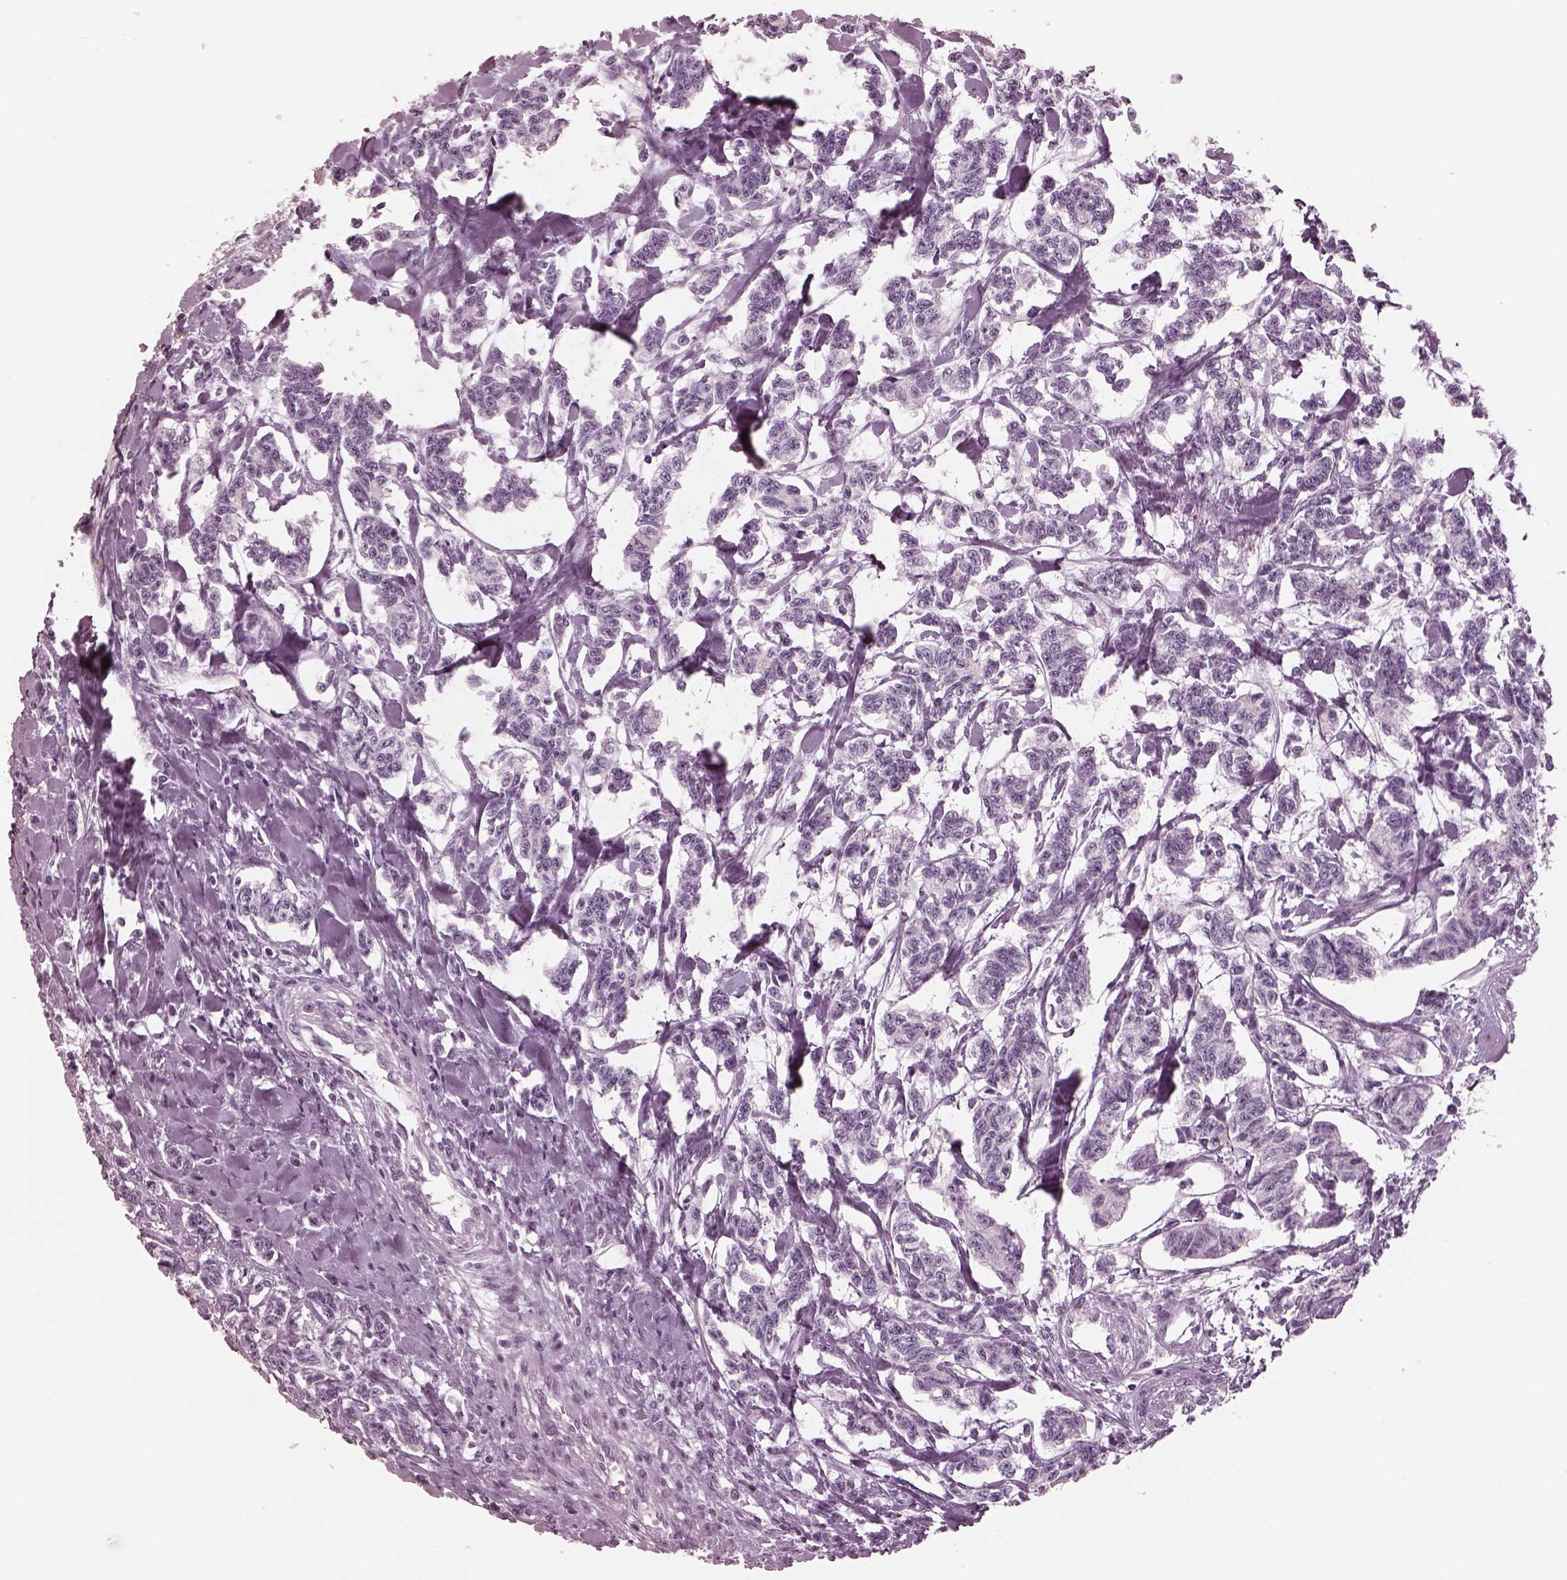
{"staining": {"intensity": "negative", "quantity": "none", "location": "none"}, "tissue": "carcinoid", "cell_type": "Tumor cells", "image_type": "cancer", "snomed": [{"axis": "morphology", "description": "Carcinoid, malignant, NOS"}, {"axis": "topography", "description": "Kidney"}], "caption": "IHC photomicrograph of carcinoid (malignant) stained for a protein (brown), which exhibits no staining in tumor cells.", "gene": "OPN4", "patient": {"sex": "female", "age": 41}}